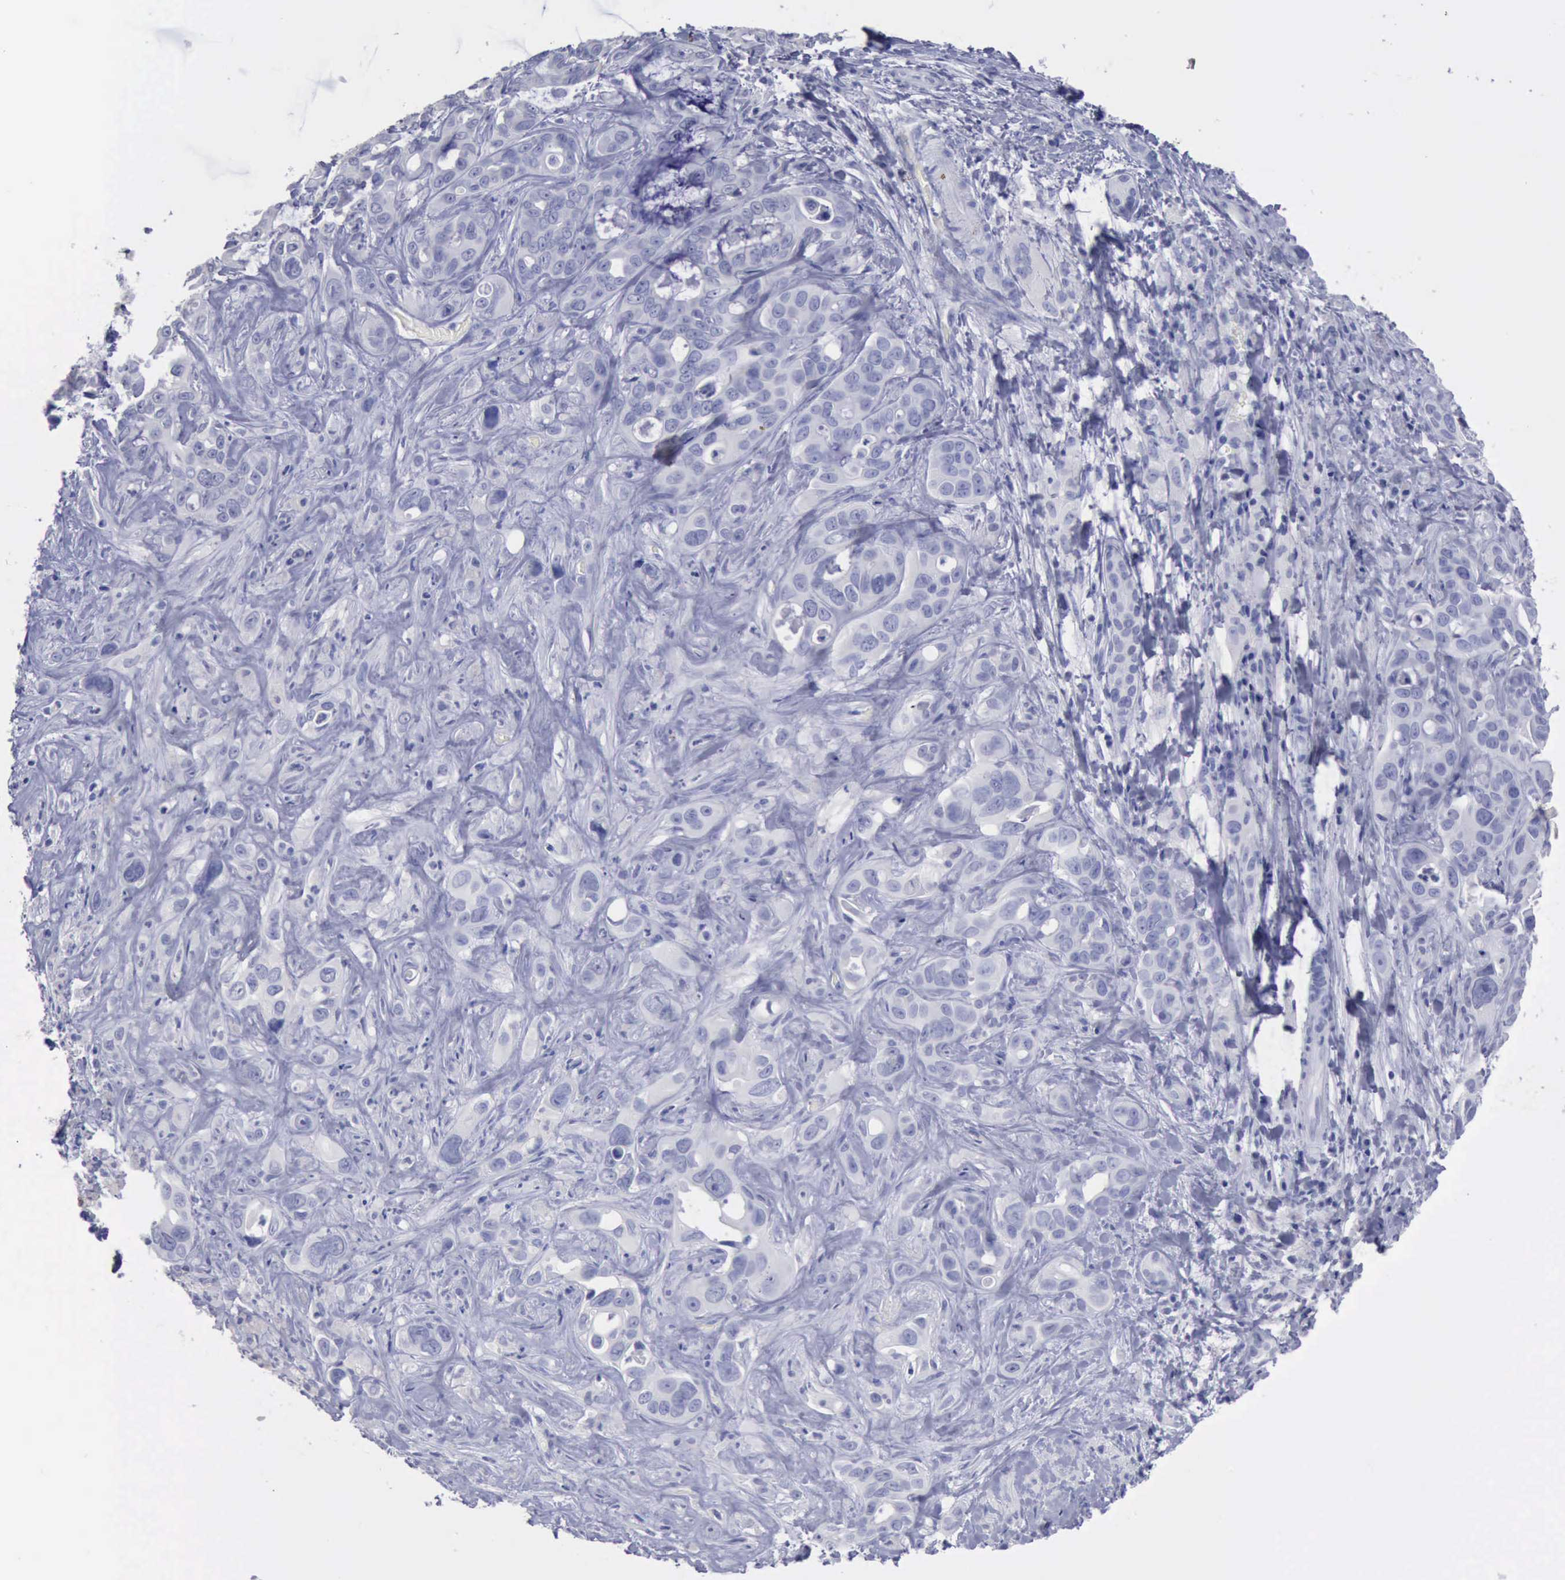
{"staining": {"intensity": "negative", "quantity": "none", "location": "none"}, "tissue": "liver cancer", "cell_type": "Tumor cells", "image_type": "cancer", "snomed": [{"axis": "morphology", "description": "Cholangiocarcinoma"}, {"axis": "topography", "description": "Liver"}], "caption": "High magnification brightfield microscopy of liver cancer stained with DAB (brown) and counterstained with hematoxylin (blue): tumor cells show no significant expression.", "gene": "SATB2", "patient": {"sex": "female", "age": 79}}